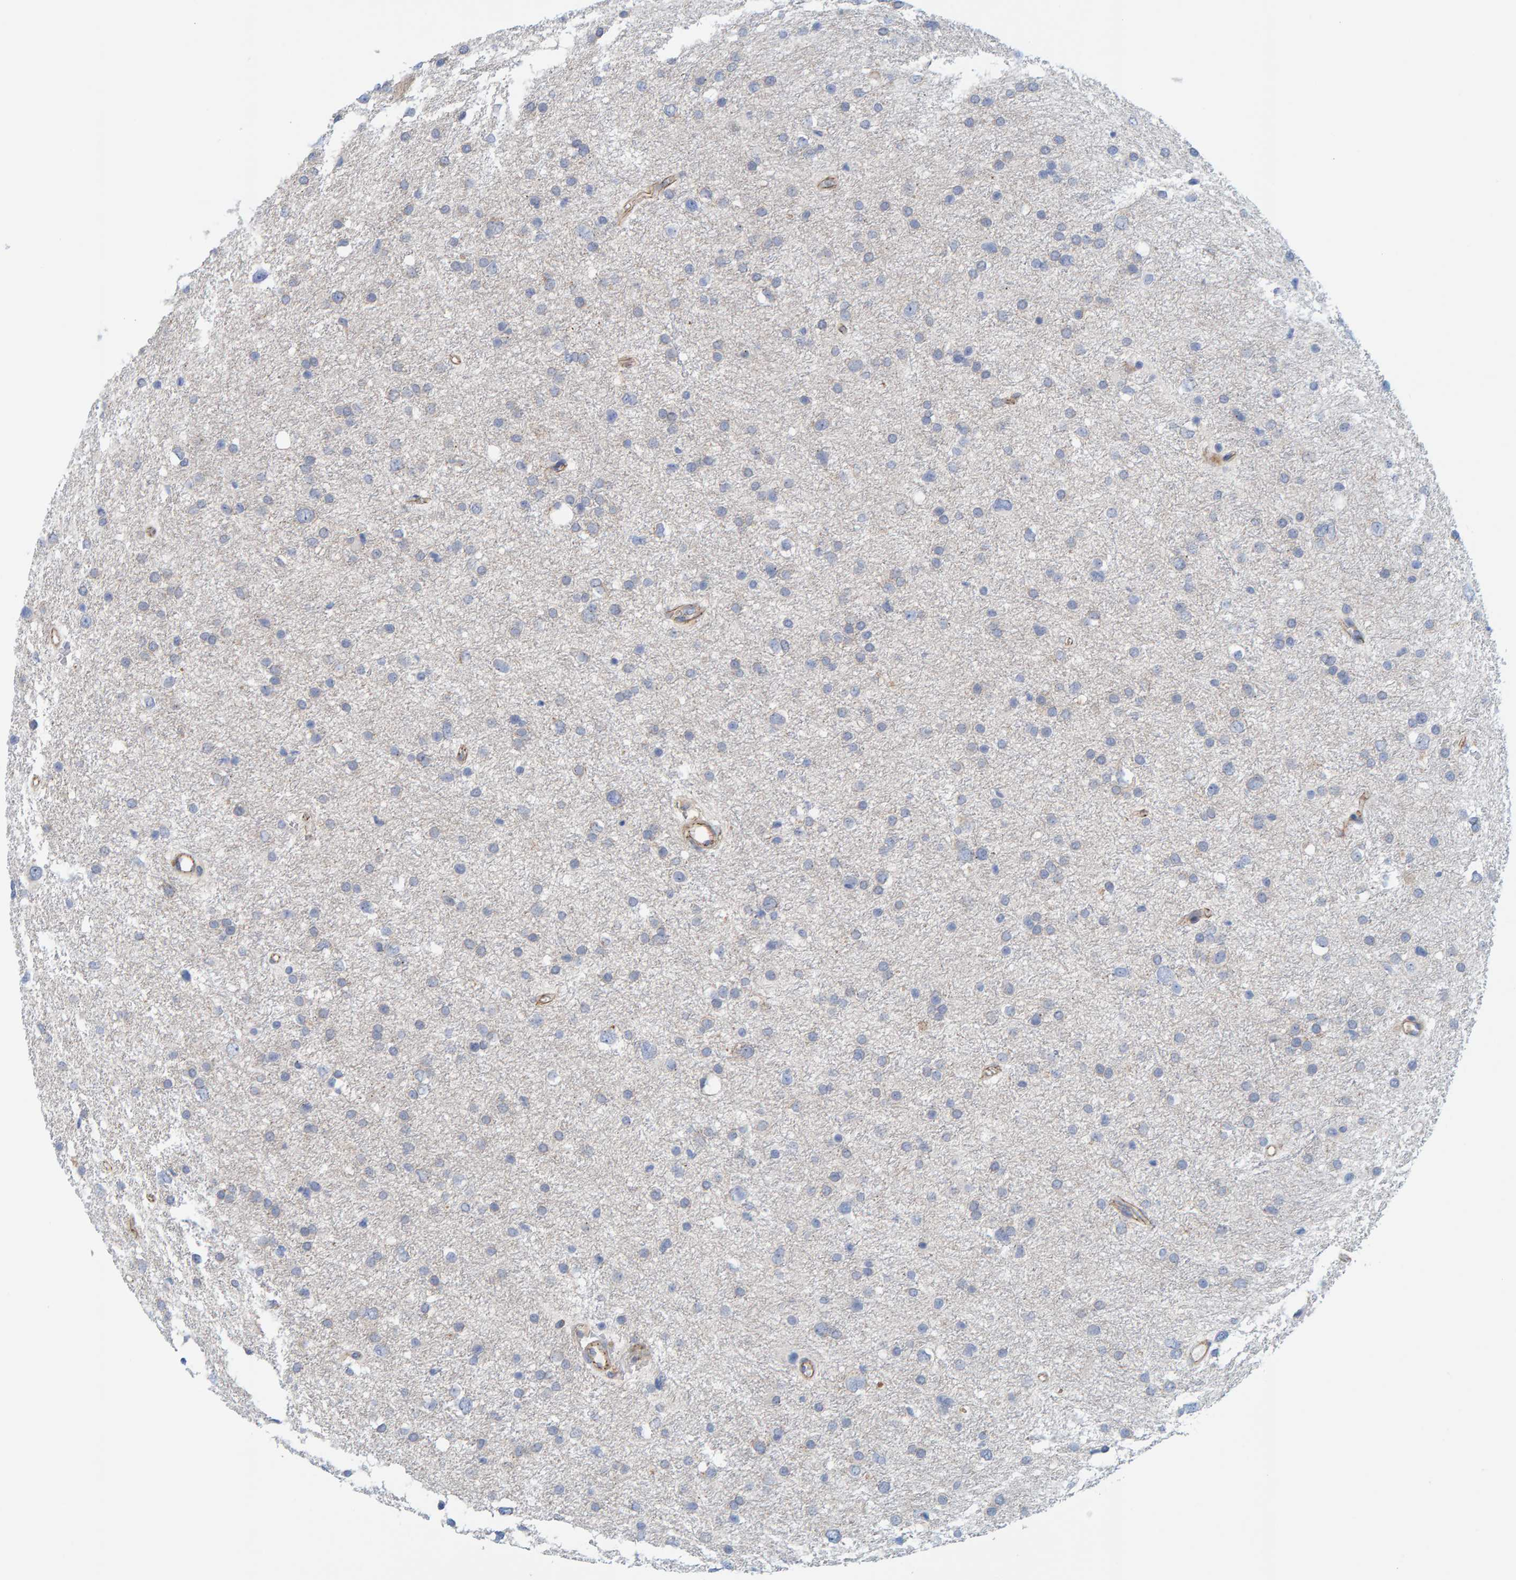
{"staining": {"intensity": "negative", "quantity": "none", "location": "none"}, "tissue": "glioma", "cell_type": "Tumor cells", "image_type": "cancer", "snomed": [{"axis": "morphology", "description": "Glioma, malignant, Low grade"}, {"axis": "topography", "description": "Brain"}], "caption": "The histopathology image exhibits no significant expression in tumor cells of glioma.", "gene": "KRBA2", "patient": {"sex": "female", "age": 37}}